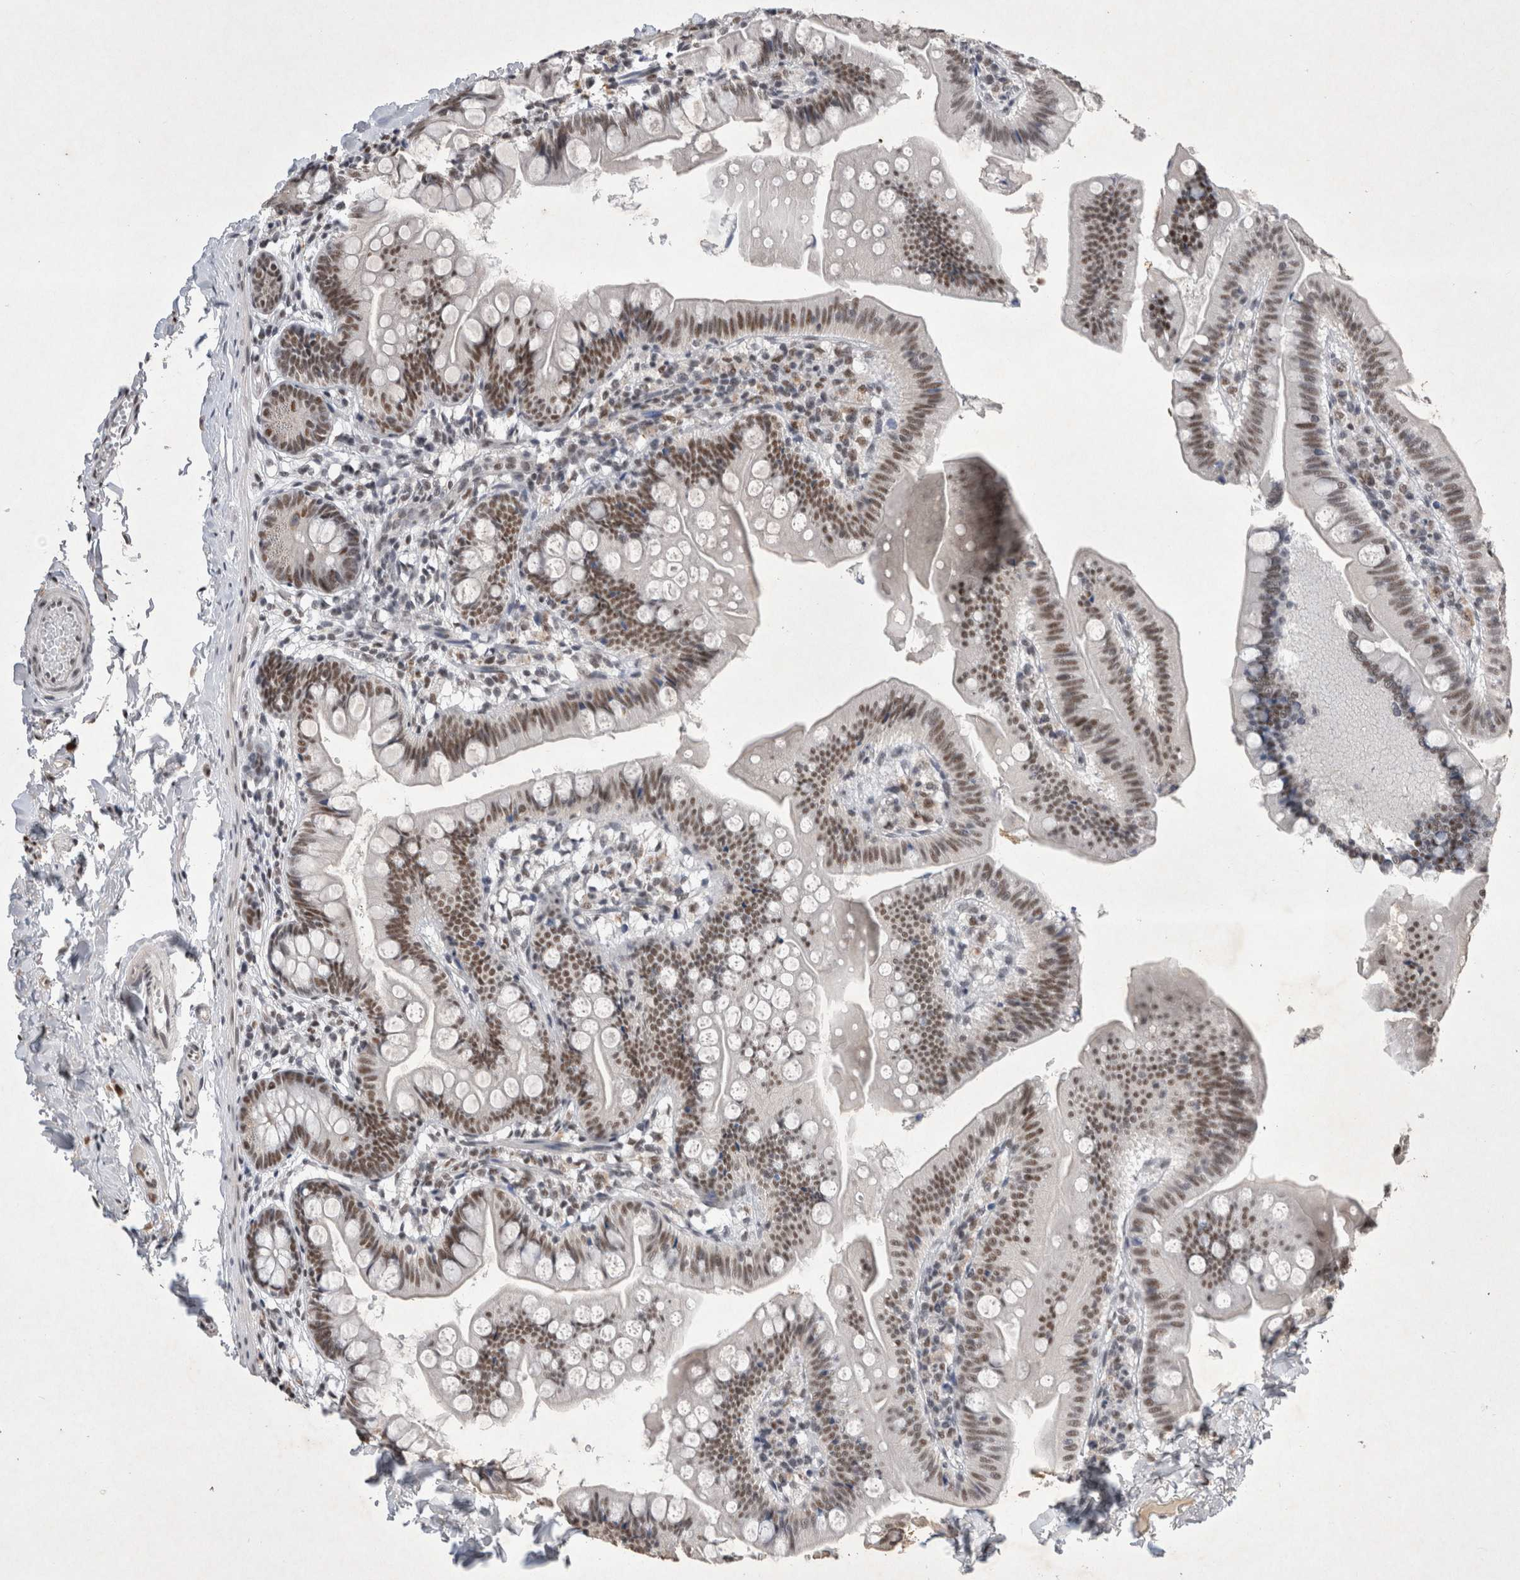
{"staining": {"intensity": "moderate", "quantity": ">75%", "location": "nuclear"}, "tissue": "small intestine", "cell_type": "Glandular cells", "image_type": "normal", "snomed": [{"axis": "morphology", "description": "Normal tissue, NOS"}, {"axis": "topography", "description": "Small intestine"}], "caption": "The histopathology image reveals immunohistochemical staining of normal small intestine. There is moderate nuclear expression is seen in about >75% of glandular cells. Using DAB (brown) and hematoxylin (blue) stains, captured at high magnification using brightfield microscopy.", "gene": "RBM6", "patient": {"sex": "male", "age": 7}}